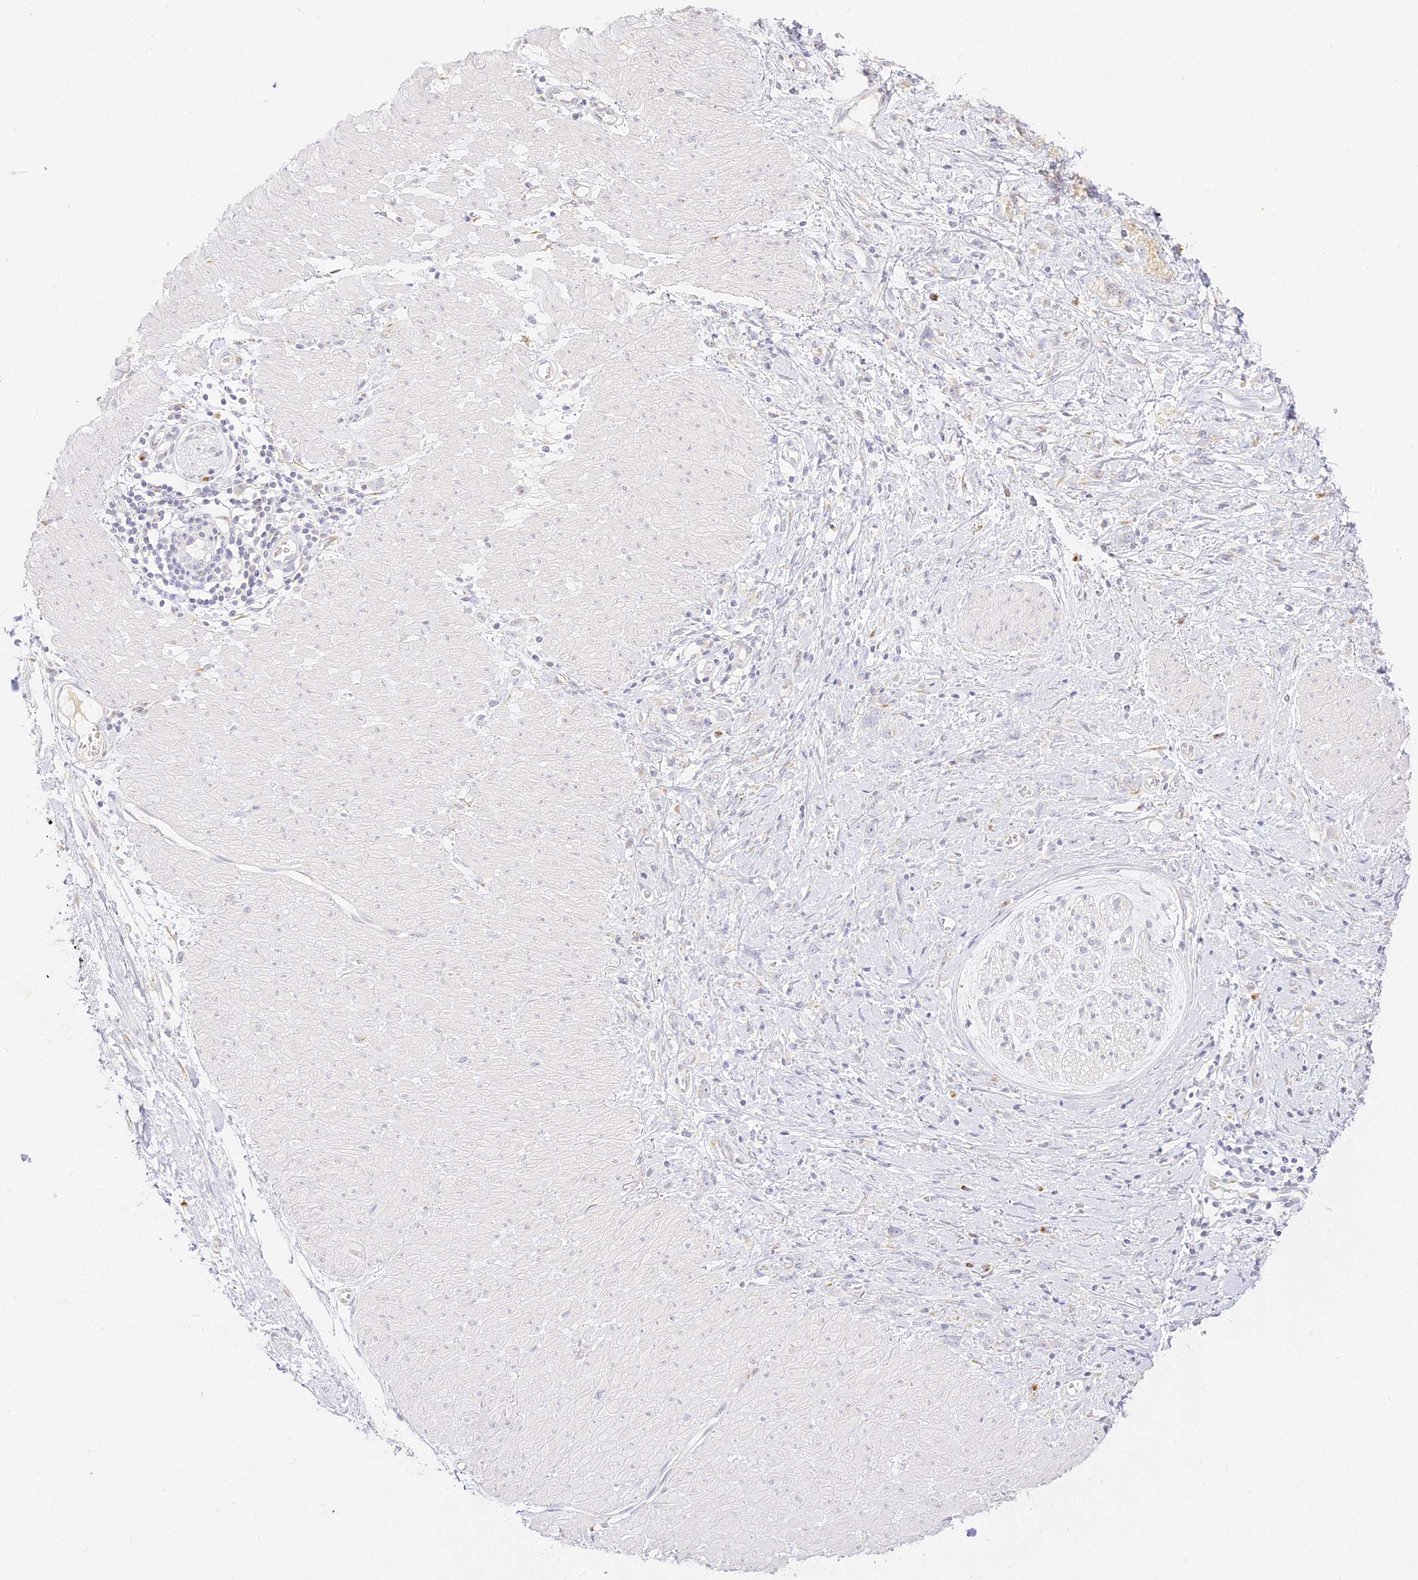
{"staining": {"intensity": "negative", "quantity": "none", "location": "none"}, "tissue": "stomach cancer", "cell_type": "Tumor cells", "image_type": "cancer", "snomed": [{"axis": "morphology", "description": "Adenocarcinoma, NOS"}, {"axis": "topography", "description": "Stomach"}], "caption": "Stomach cancer (adenocarcinoma) was stained to show a protein in brown. There is no significant staining in tumor cells.", "gene": "SEC13", "patient": {"sex": "female", "age": 76}}